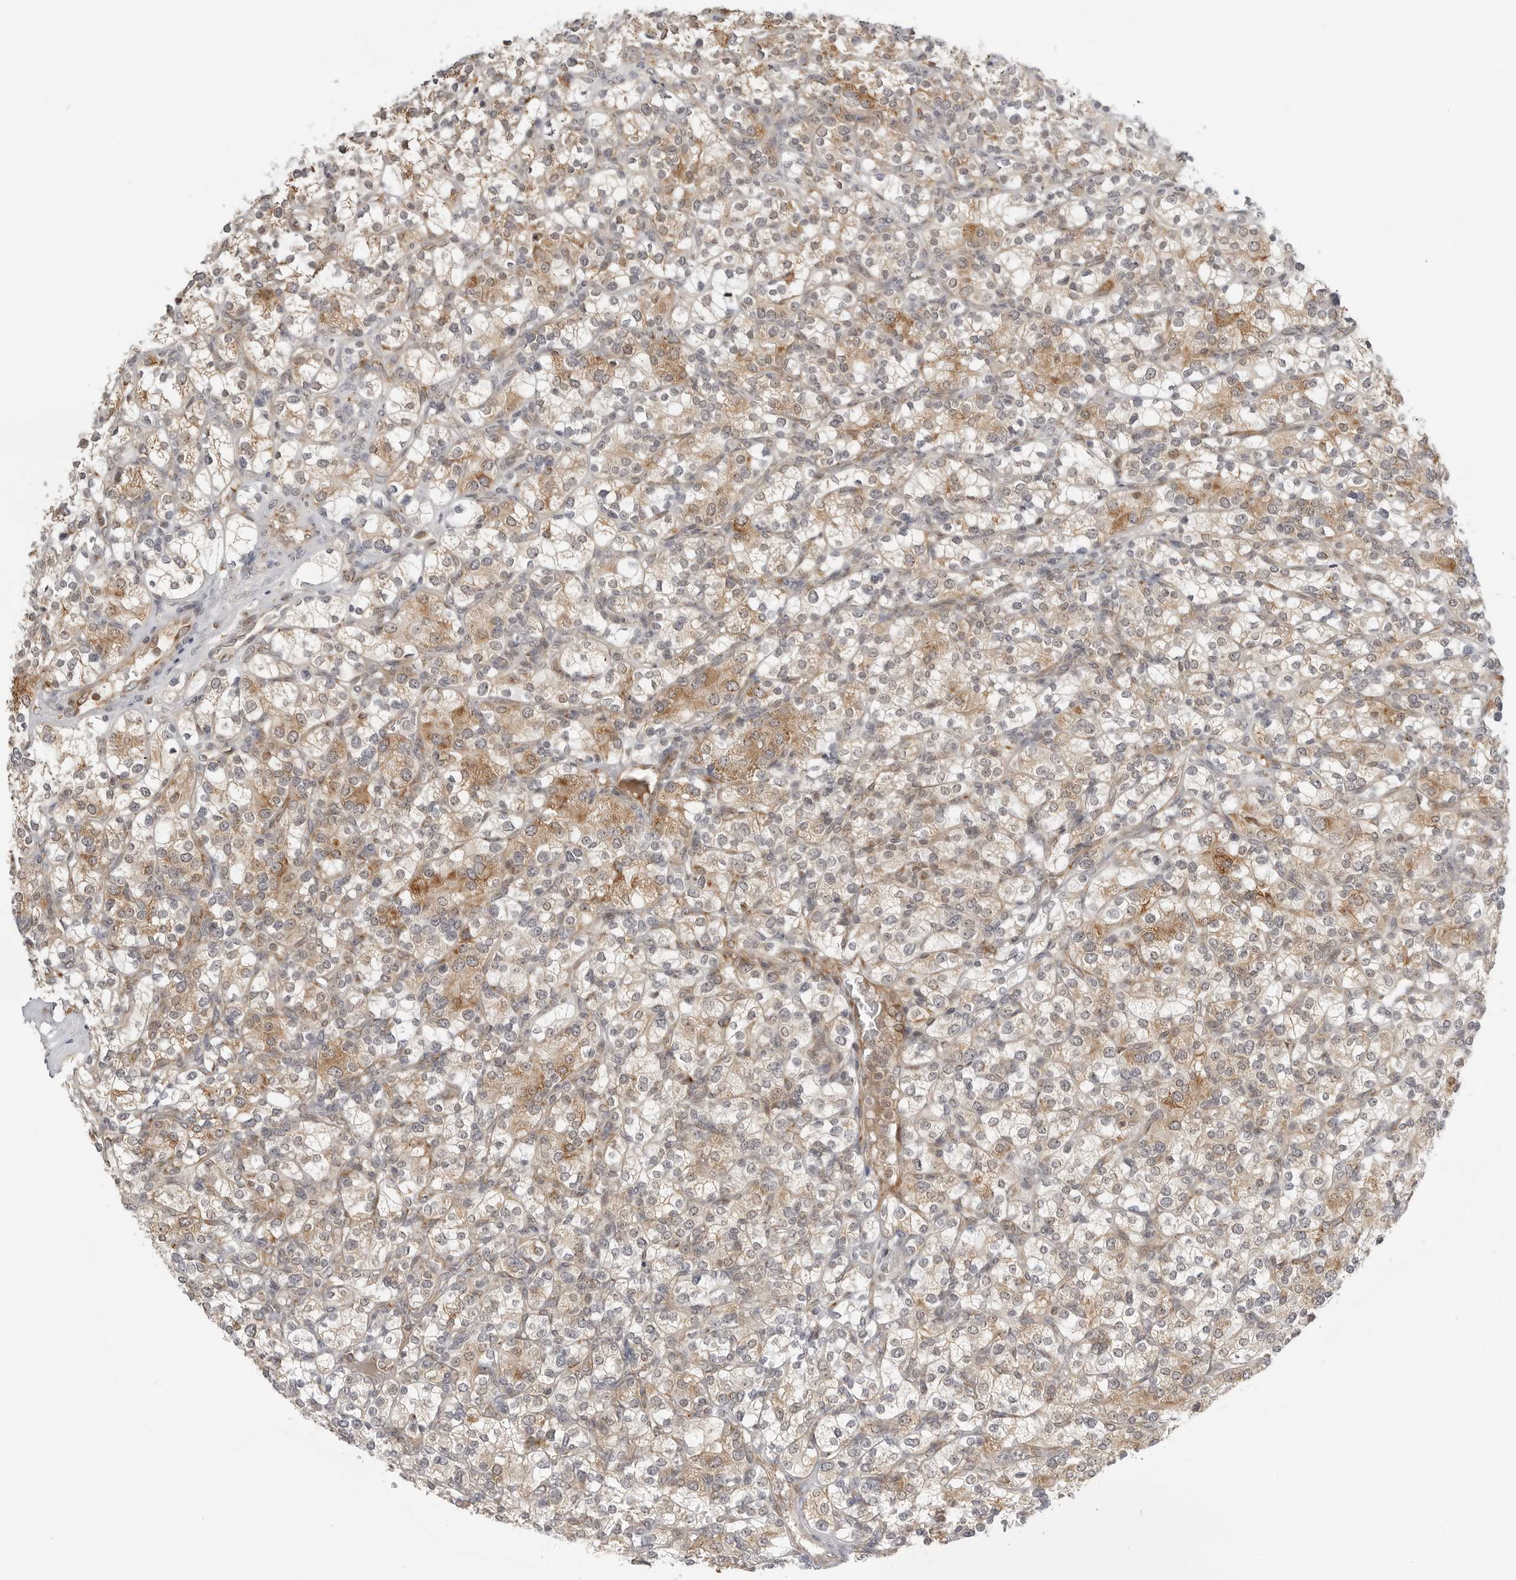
{"staining": {"intensity": "moderate", "quantity": ">75%", "location": "cytoplasmic/membranous"}, "tissue": "renal cancer", "cell_type": "Tumor cells", "image_type": "cancer", "snomed": [{"axis": "morphology", "description": "Adenocarcinoma, NOS"}, {"axis": "topography", "description": "Kidney"}], "caption": "Immunohistochemical staining of human renal cancer demonstrates medium levels of moderate cytoplasmic/membranous staining in approximately >75% of tumor cells.", "gene": "PEX2", "patient": {"sex": "male", "age": 77}}